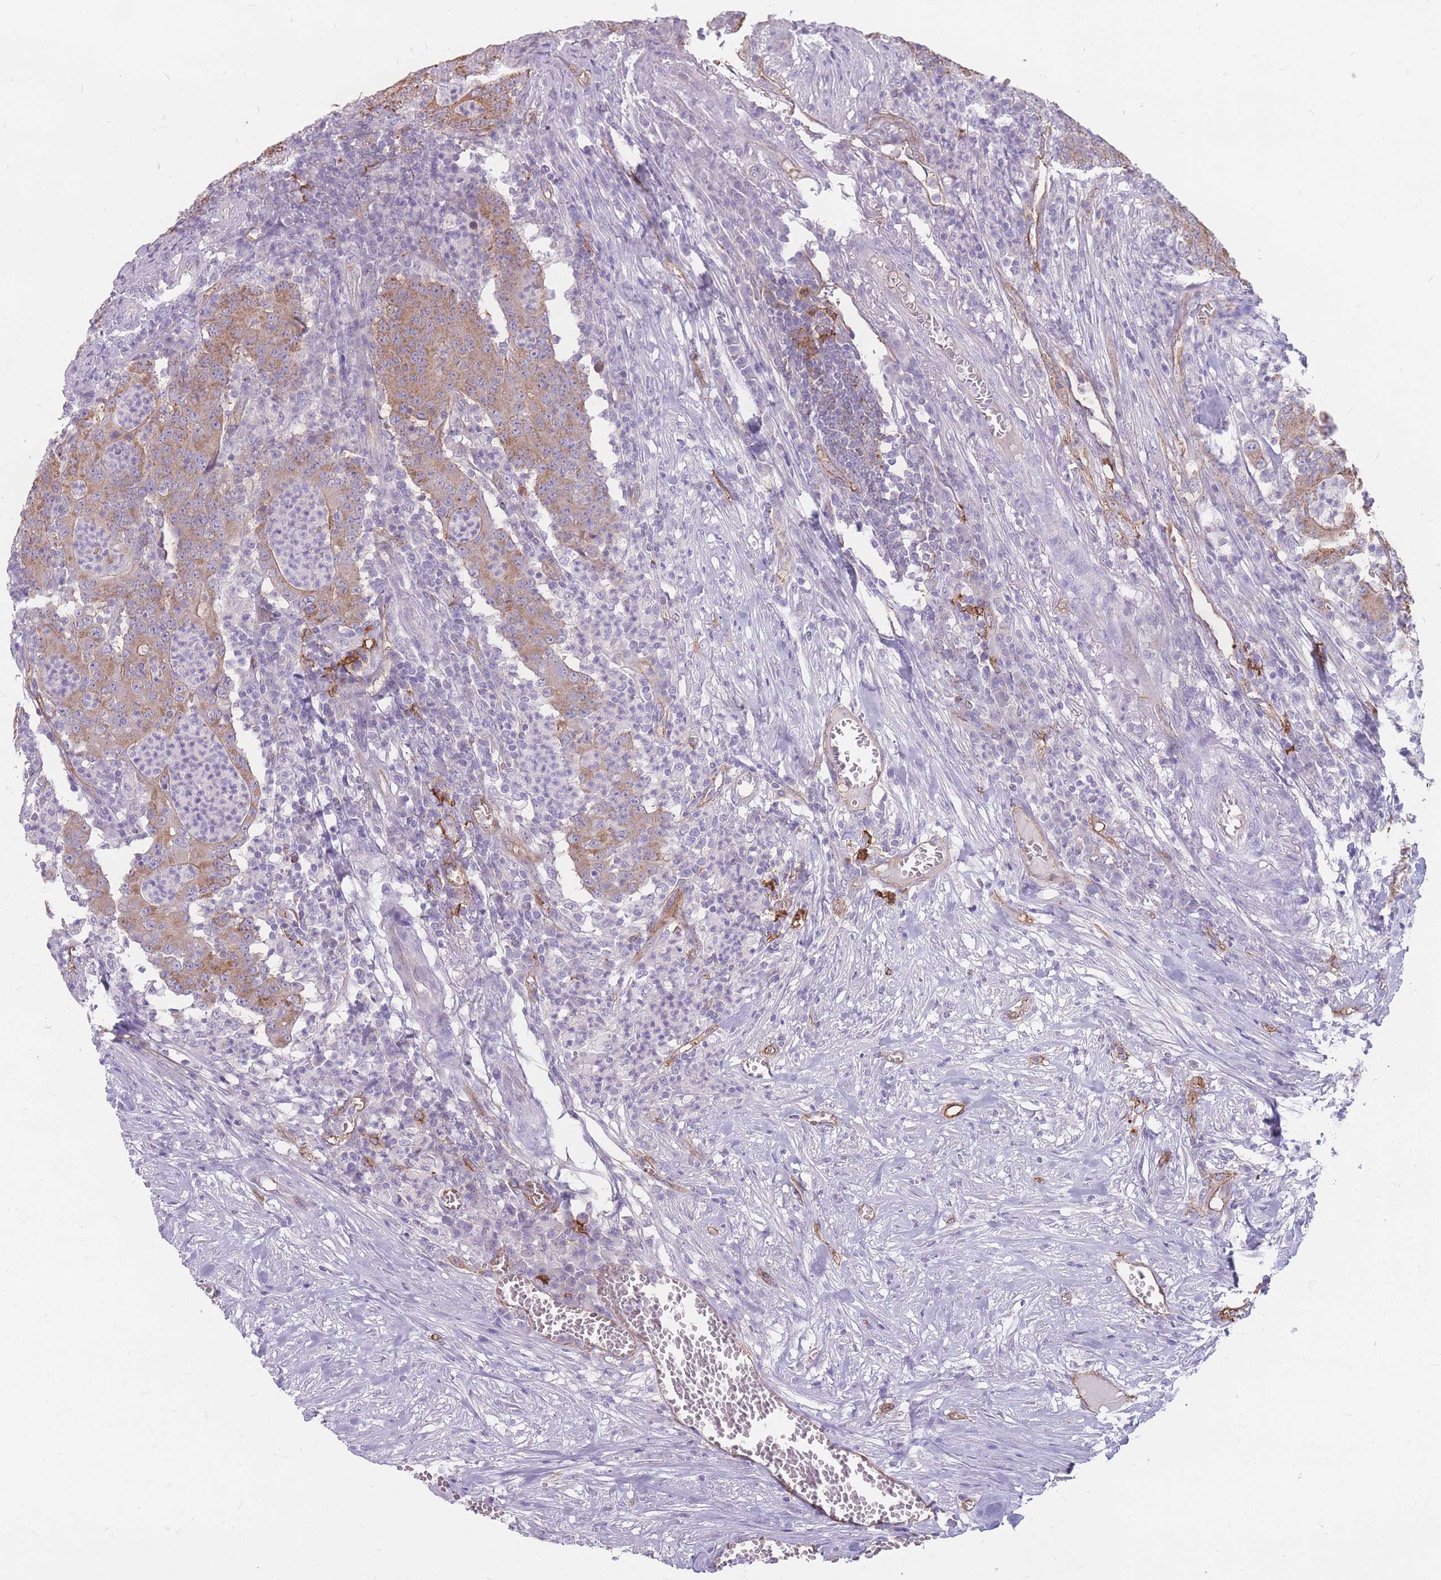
{"staining": {"intensity": "moderate", "quantity": ">75%", "location": "cytoplasmic/membranous"}, "tissue": "colorectal cancer", "cell_type": "Tumor cells", "image_type": "cancer", "snomed": [{"axis": "morphology", "description": "Adenocarcinoma, NOS"}, {"axis": "topography", "description": "Colon"}], "caption": "Brown immunohistochemical staining in human colorectal cancer displays moderate cytoplasmic/membranous staining in approximately >75% of tumor cells. (Stains: DAB in brown, nuclei in blue, Microscopy: brightfield microscopy at high magnification).", "gene": "GNA11", "patient": {"sex": "male", "age": 83}}